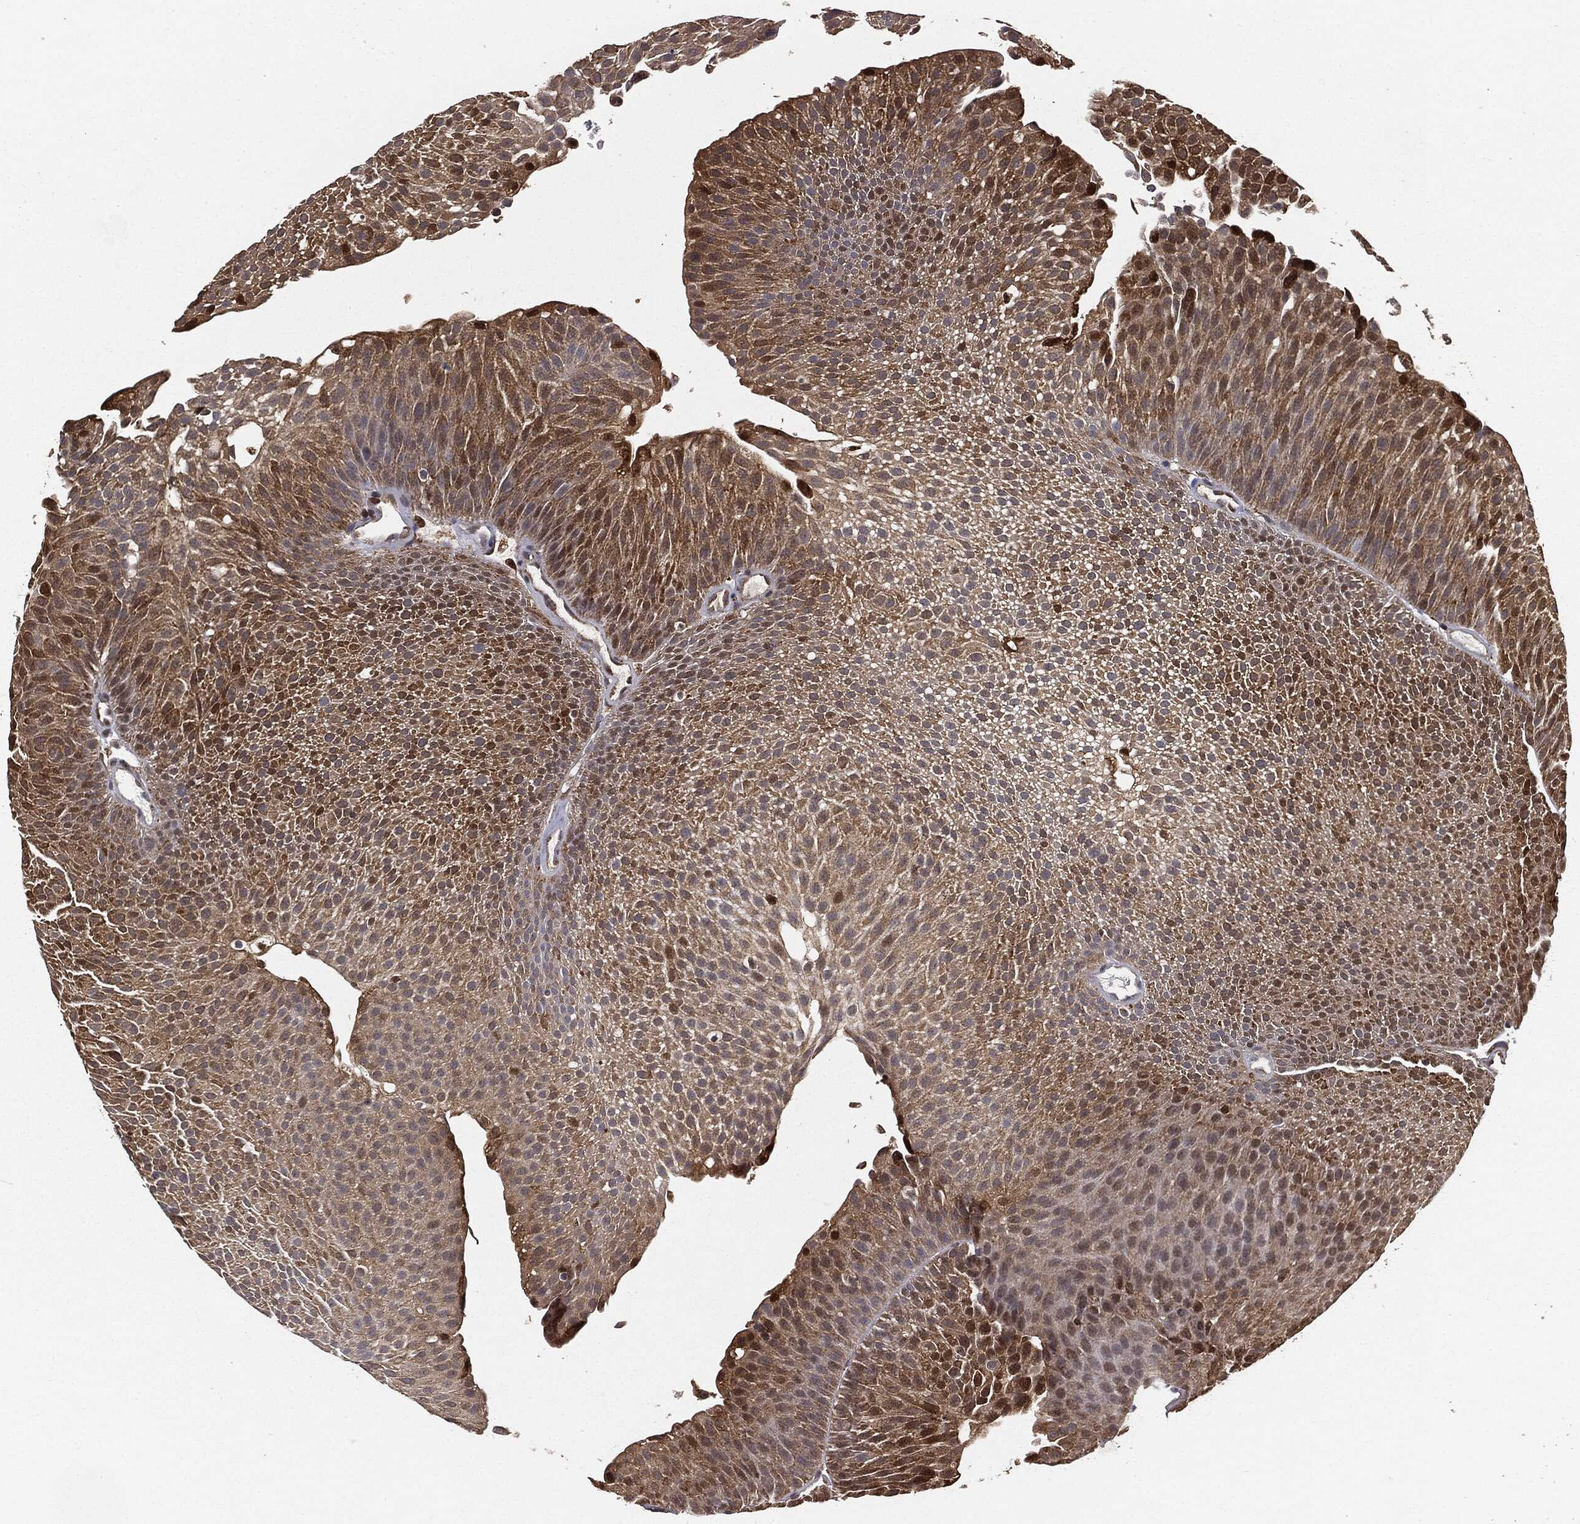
{"staining": {"intensity": "moderate", "quantity": ">75%", "location": "cytoplasmic/membranous"}, "tissue": "urothelial cancer", "cell_type": "Tumor cells", "image_type": "cancer", "snomed": [{"axis": "morphology", "description": "Urothelial carcinoma, Low grade"}, {"axis": "topography", "description": "Urinary bladder"}], "caption": "Human urothelial cancer stained with a brown dye reveals moderate cytoplasmic/membranous positive positivity in approximately >75% of tumor cells.", "gene": "MIER2", "patient": {"sex": "male", "age": 65}}